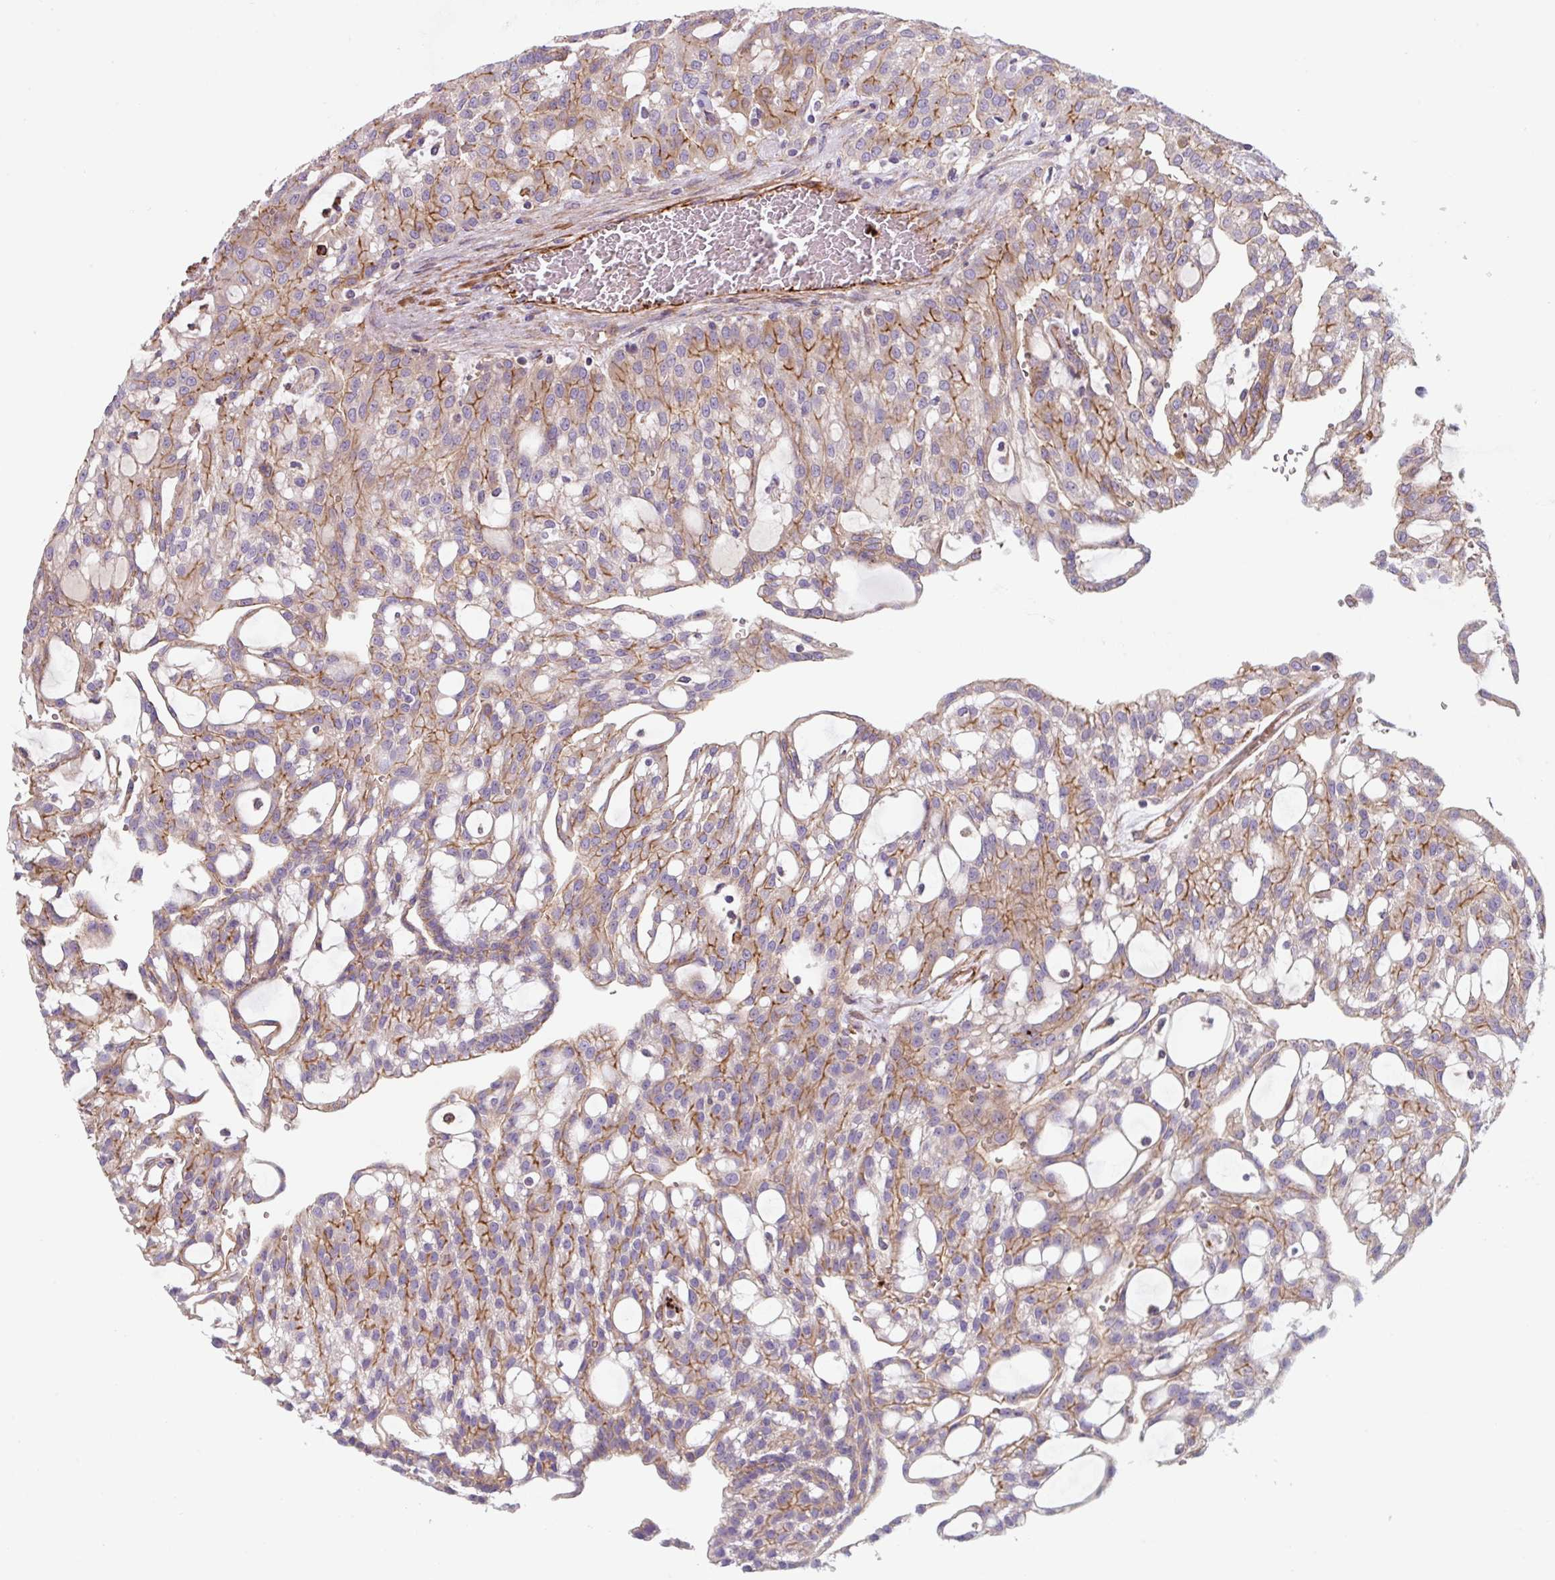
{"staining": {"intensity": "weak", "quantity": "<25%", "location": "cytoplasmic/membranous"}, "tissue": "renal cancer", "cell_type": "Tumor cells", "image_type": "cancer", "snomed": [{"axis": "morphology", "description": "Adenocarcinoma, NOS"}, {"axis": "topography", "description": "Kidney"}], "caption": "Tumor cells are negative for protein expression in human adenocarcinoma (renal).", "gene": "DHFR2", "patient": {"sex": "male", "age": 63}}